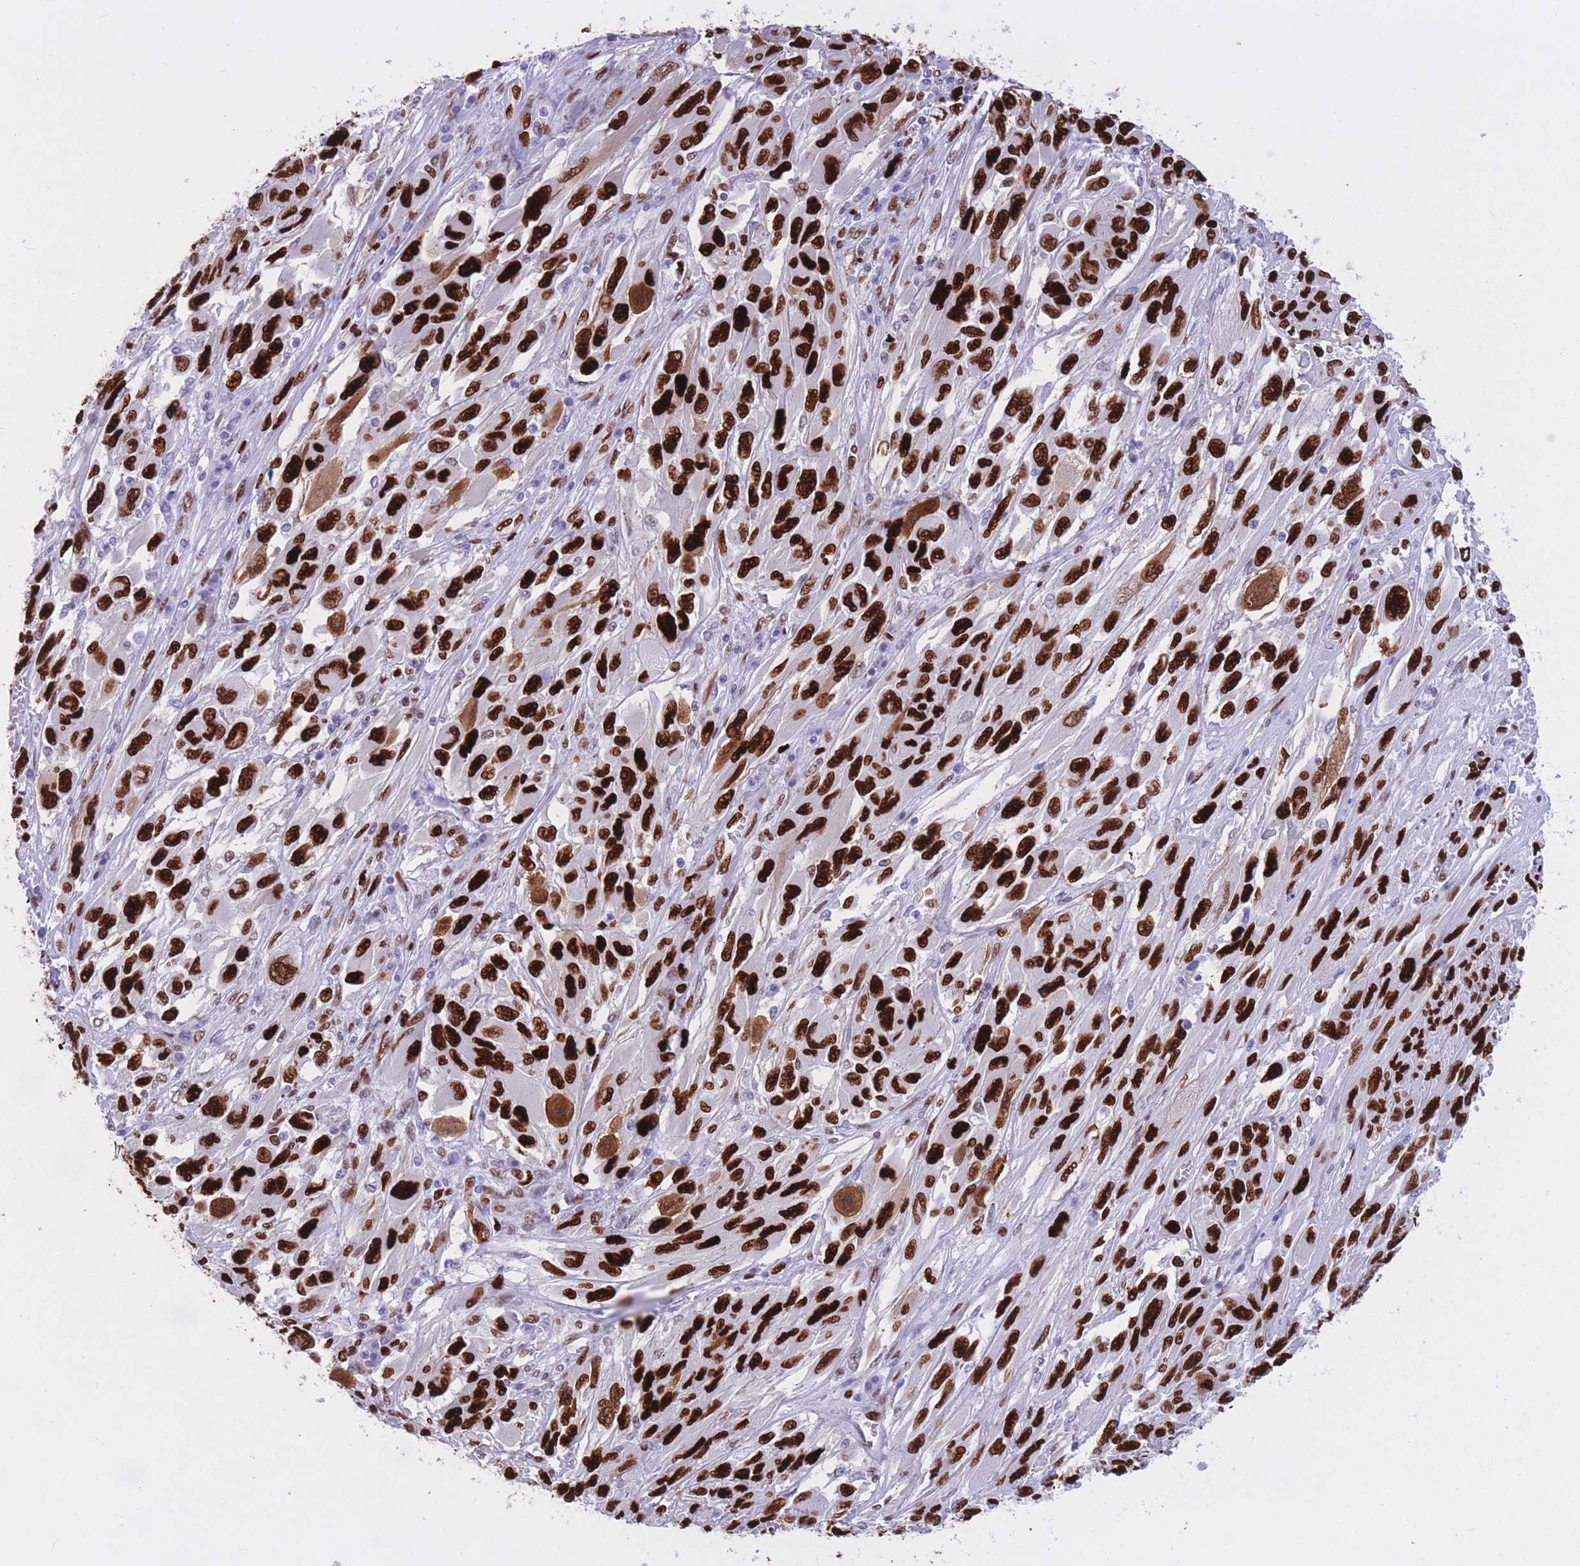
{"staining": {"intensity": "strong", "quantity": ">75%", "location": "nuclear"}, "tissue": "melanoma", "cell_type": "Tumor cells", "image_type": "cancer", "snomed": [{"axis": "morphology", "description": "Malignant melanoma, NOS"}, {"axis": "topography", "description": "Skin"}], "caption": "Immunohistochemical staining of malignant melanoma reveals high levels of strong nuclear positivity in about >75% of tumor cells.", "gene": "NASP", "patient": {"sex": "female", "age": 91}}